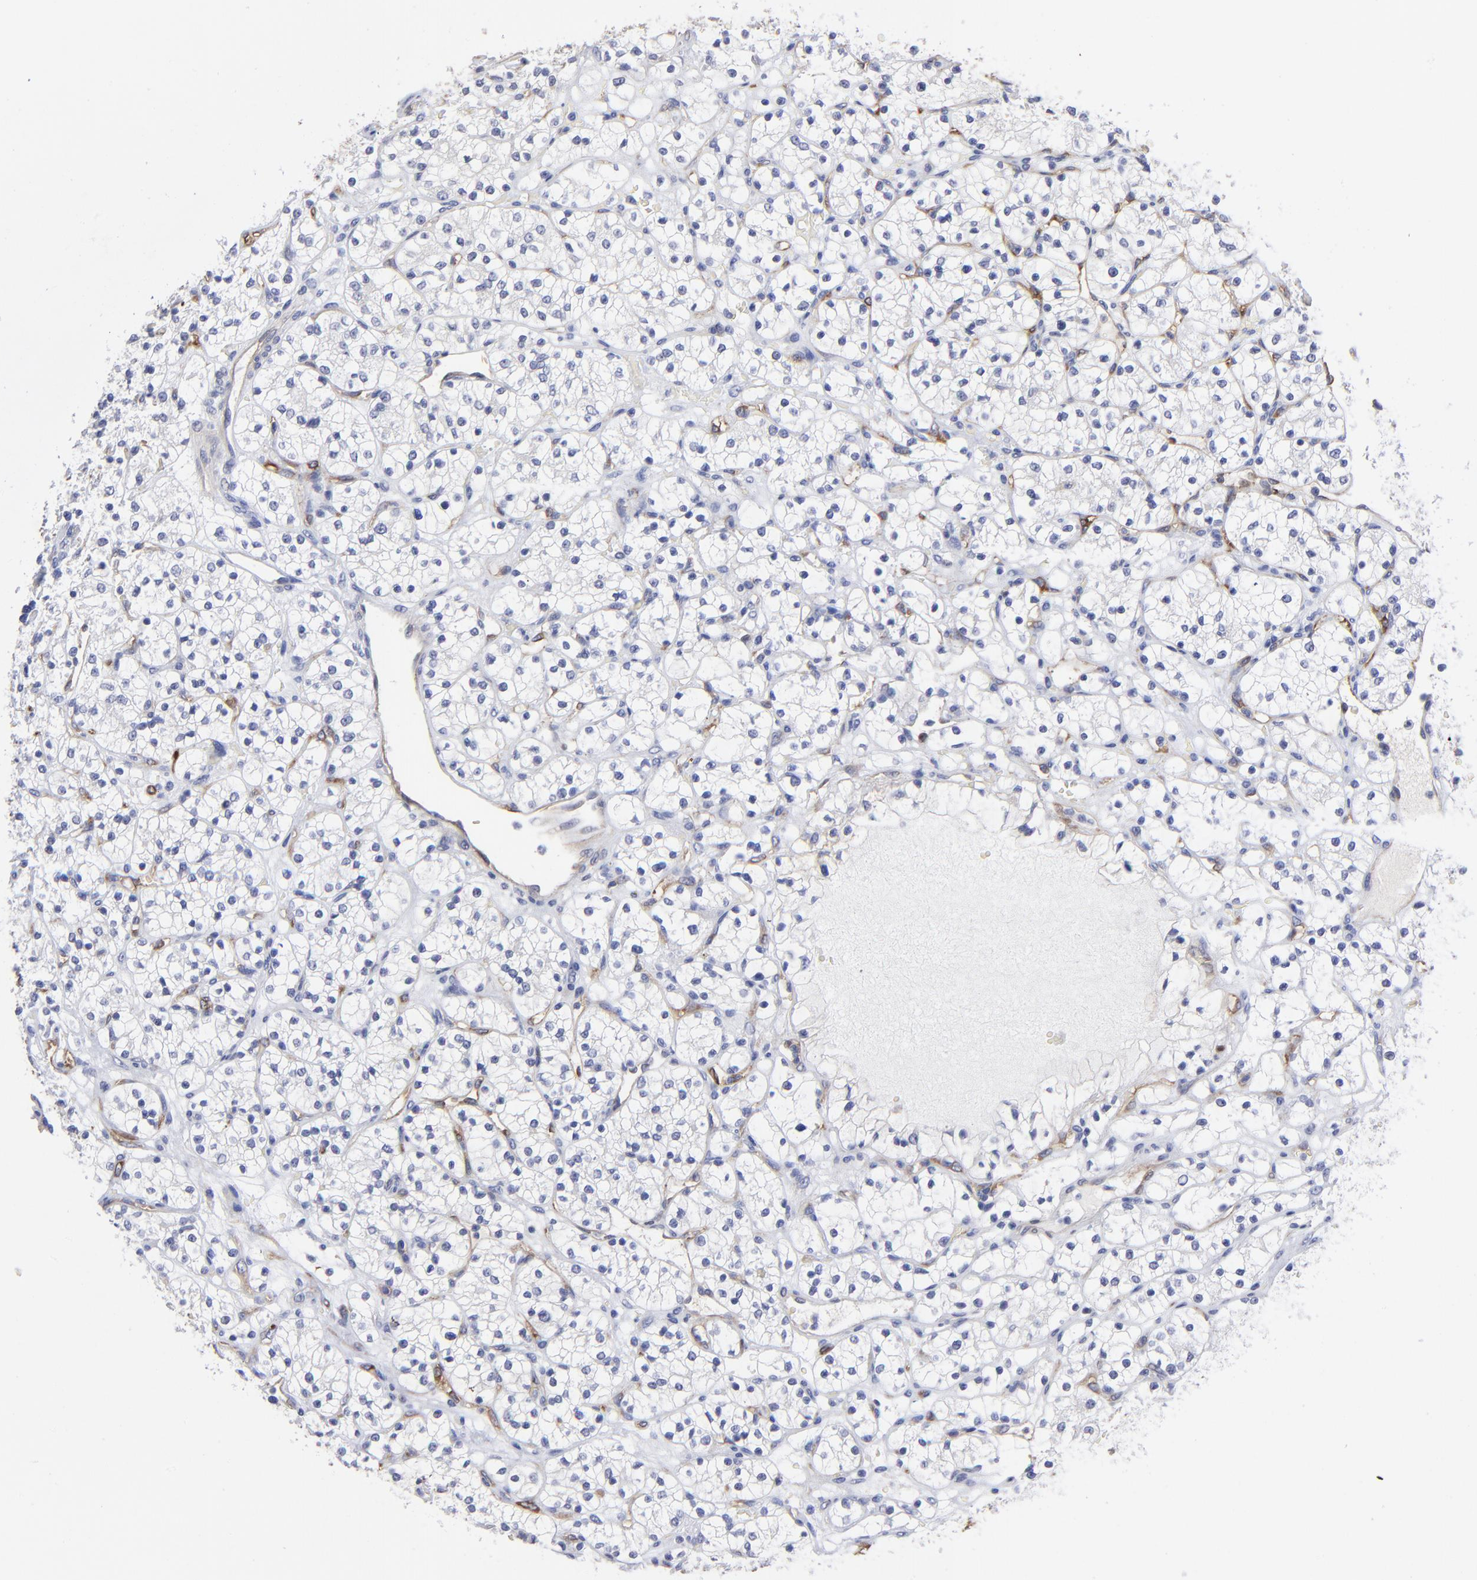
{"staining": {"intensity": "negative", "quantity": "none", "location": "none"}, "tissue": "renal cancer", "cell_type": "Tumor cells", "image_type": "cancer", "snomed": [{"axis": "morphology", "description": "Adenocarcinoma, NOS"}, {"axis": "topography", "description": "Kidney"}], "caption": "Immunohistochemistry (IHC) histopathology image of human renal cancer stained for a protein (brown), which shows no positivity in tumor cells.", "gene": "CILP", "patient": {"sex": "female", "age": 60}}